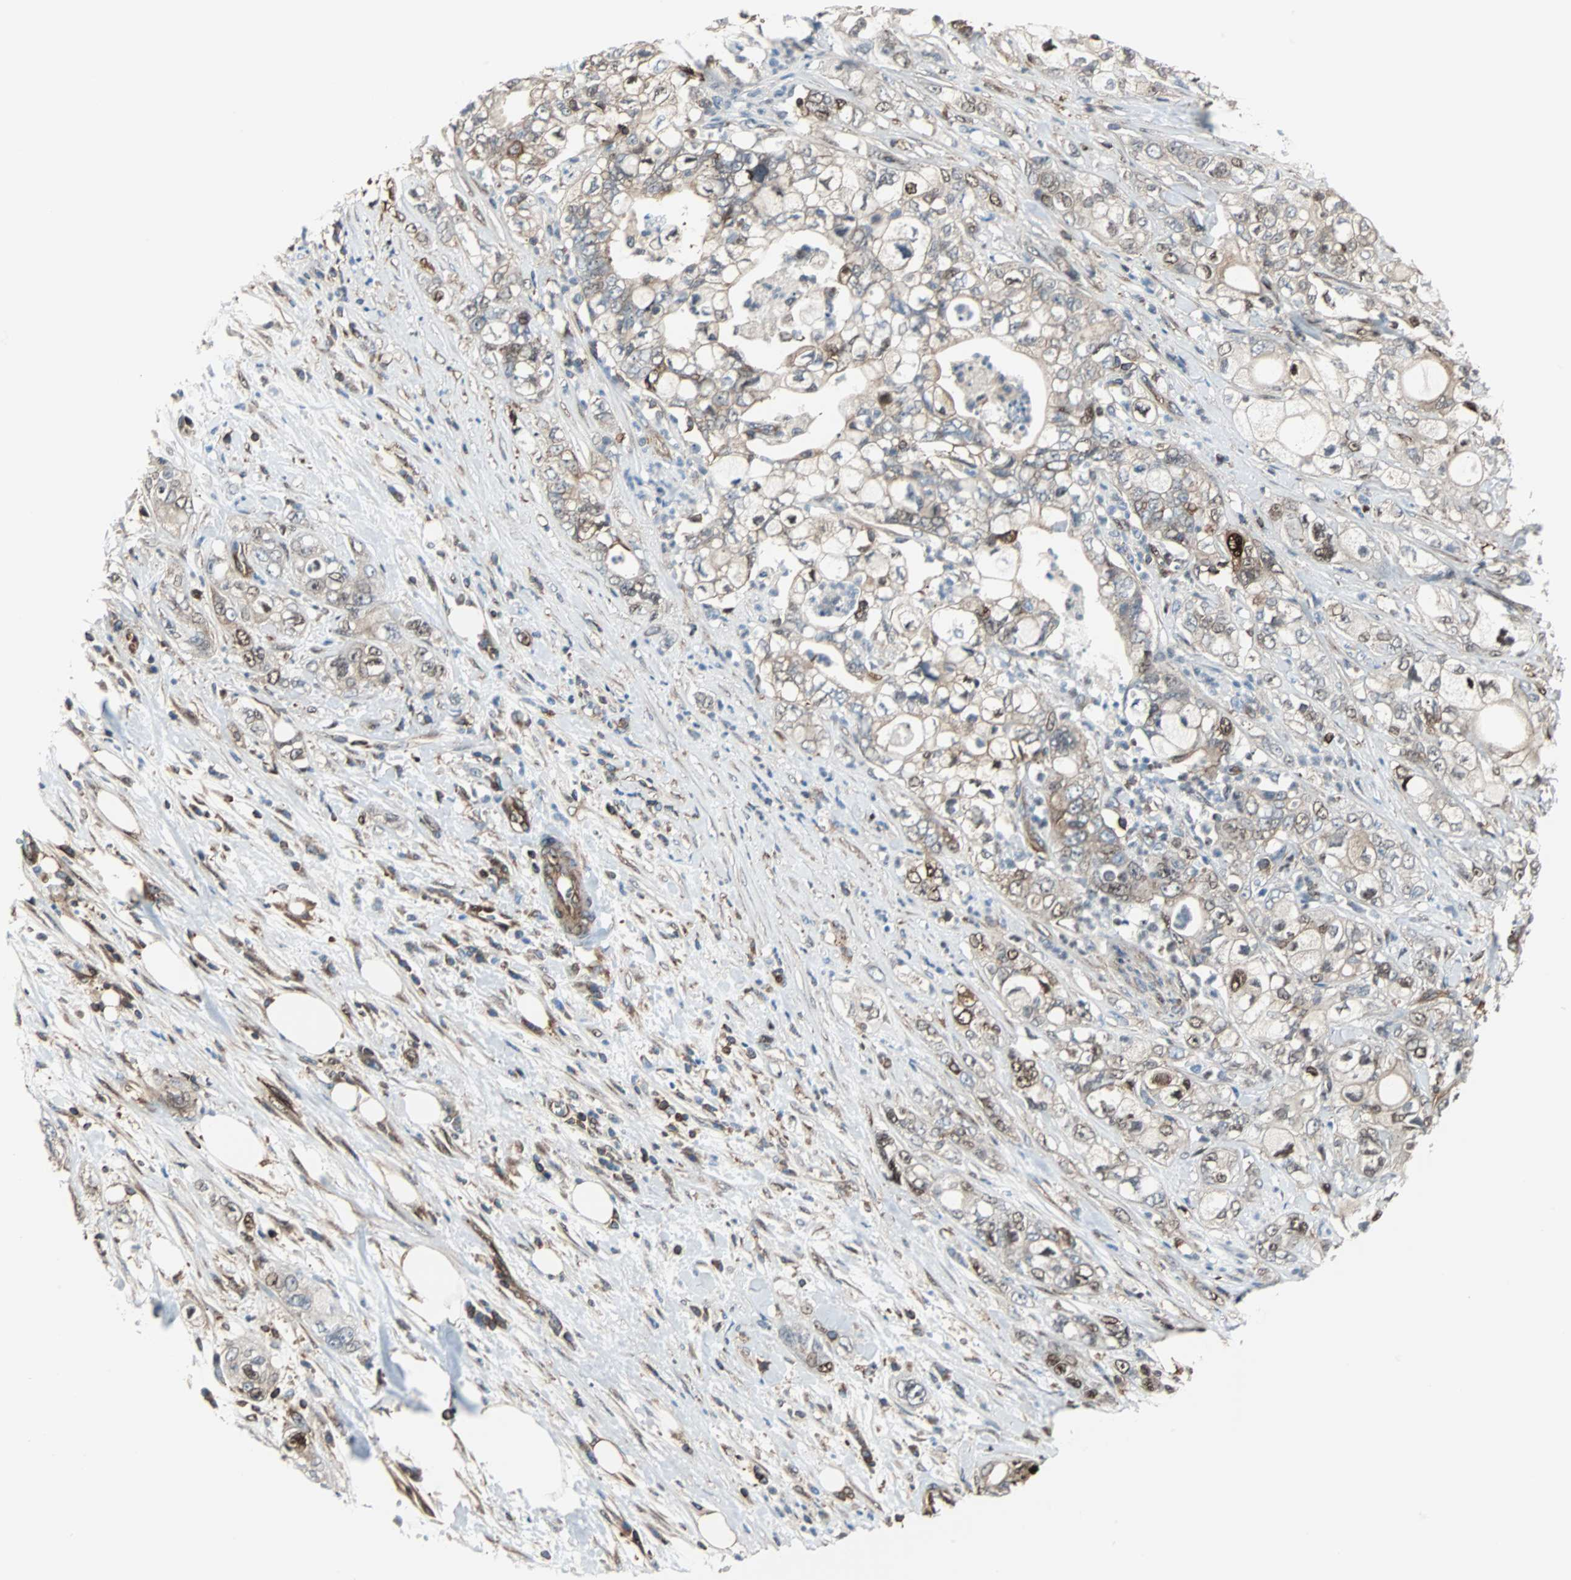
{"staining": {"intensity": "moderate", "quantity": ">75%", "location": "cytoplasmic/membranous"}, "tissue": "pancreatic cancer", "cell_type": "Tumor cells", "image_type": "cancer", "snomed": [{"axis": "morphology", "description": "Adenocarcinoma, NOS"}, {"axis": "topography", "description": "Pancreas"}], "caption": "Human pancreatic cancer stained with a brown dye displays moderate cytoplasmic/membranous positive staining in about >75% of tumor cells.", "gene": "RELA", "patient": {"sex": "male", "age": 70}}